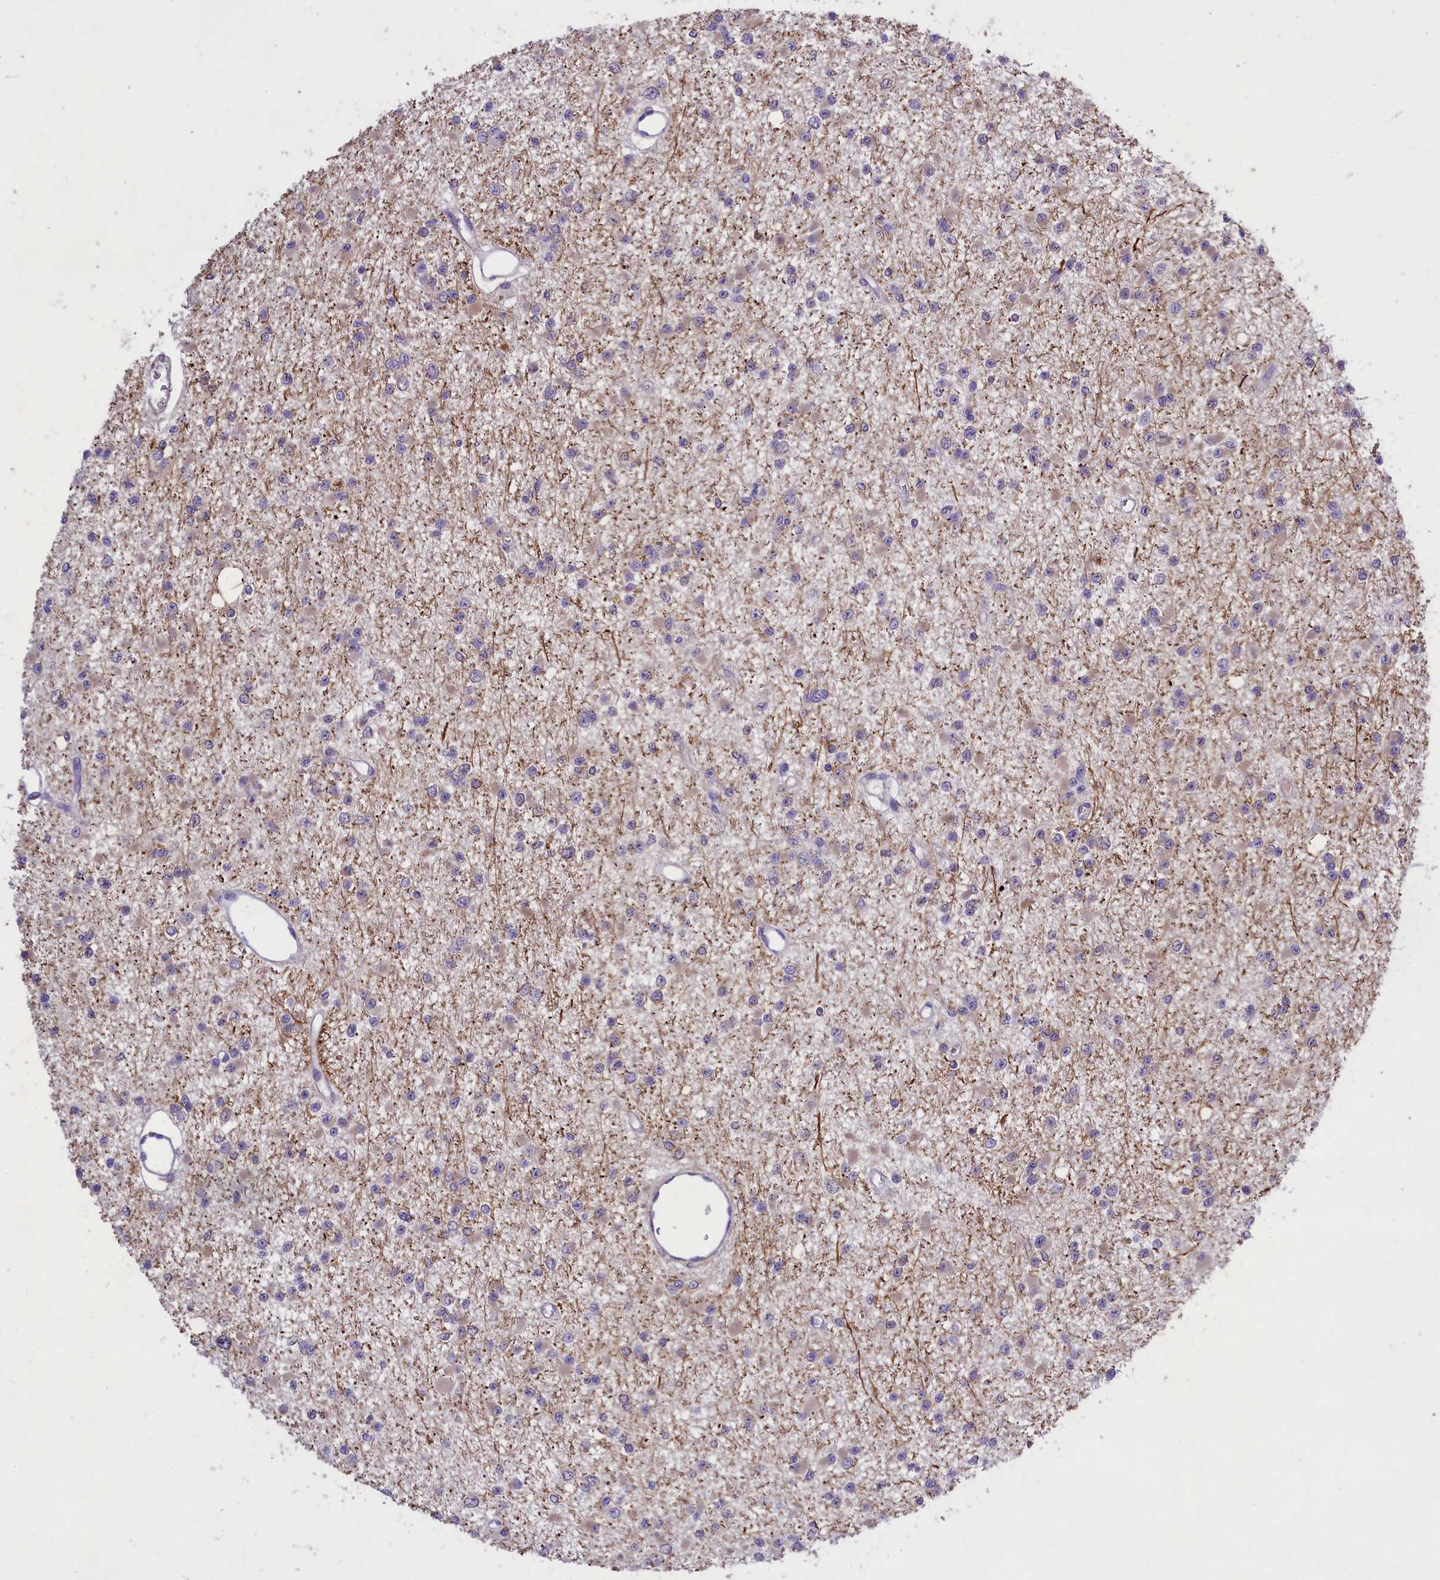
{"staining": {"intensity": "negative", "quantity": "none", "location": "none"}, "tissue": "glioma", "cell_type": "Tumor cells", "image_type": "cancer", "snomed": [{"axis": "morphology", "description": "Glioma, malignant, Low grade"}, {"axis": "topography", "description": "Brain"}], "caption": "Immunohistochemical staining of human glioma displays no significant expression in tumor cells.", "gene": "ENPP6", "patient": {"sex": "female", "age": 22}}